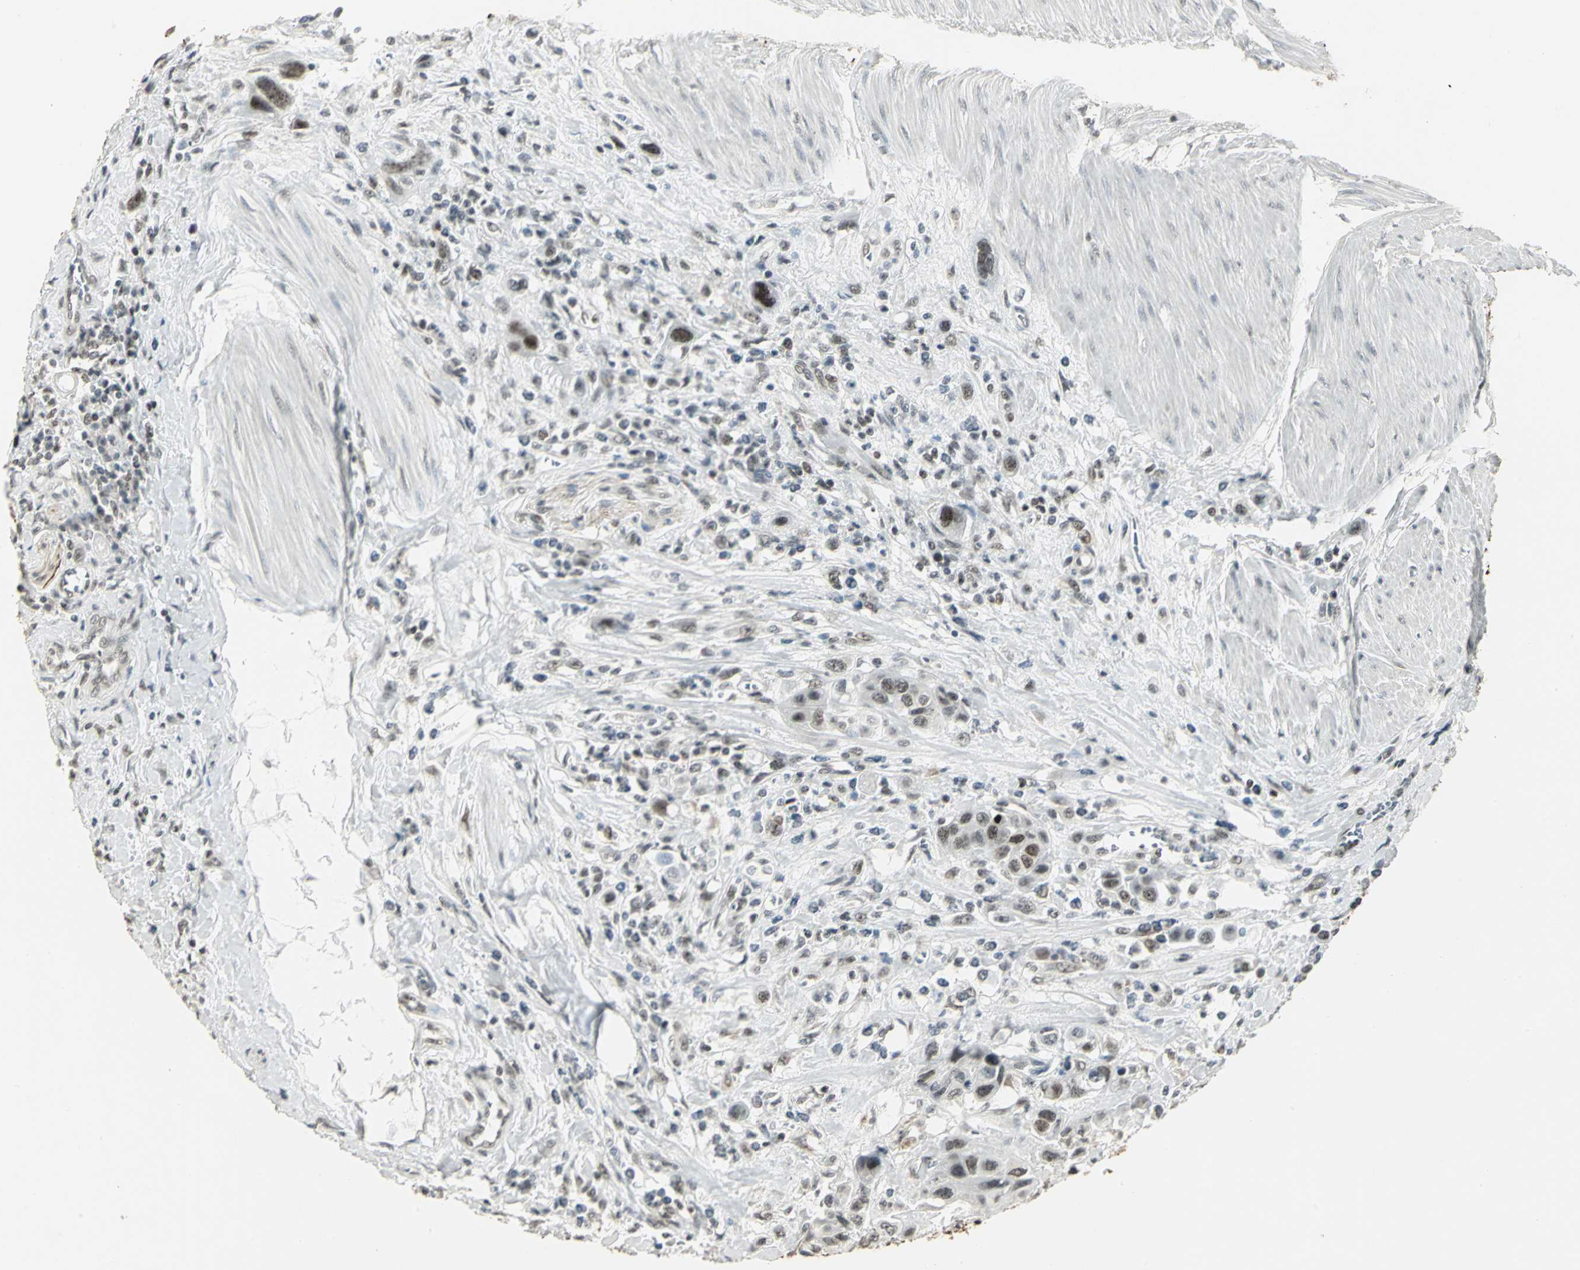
{"staining": {"intensity": "strong", "quantity": ">75%", "location": "nuclear"}, "tissue": "urothelial cancer", "cell_type": "Tumor cells", "image_type": "cancer", "snomed": [{"axis": "morphology", "description": "Urothelial carcinoma, High grade"}, {"axis": "topography", "description": "Urinary bladder"}], "caption": "Urothelial cancer stained with DAB immunohistochemistry (IHC) demonstrates high levels of strong nuclear positivity in about >75% of tumor cells.", "gene": "CBX3", "patient": {"sex": "male", "age": 50}}